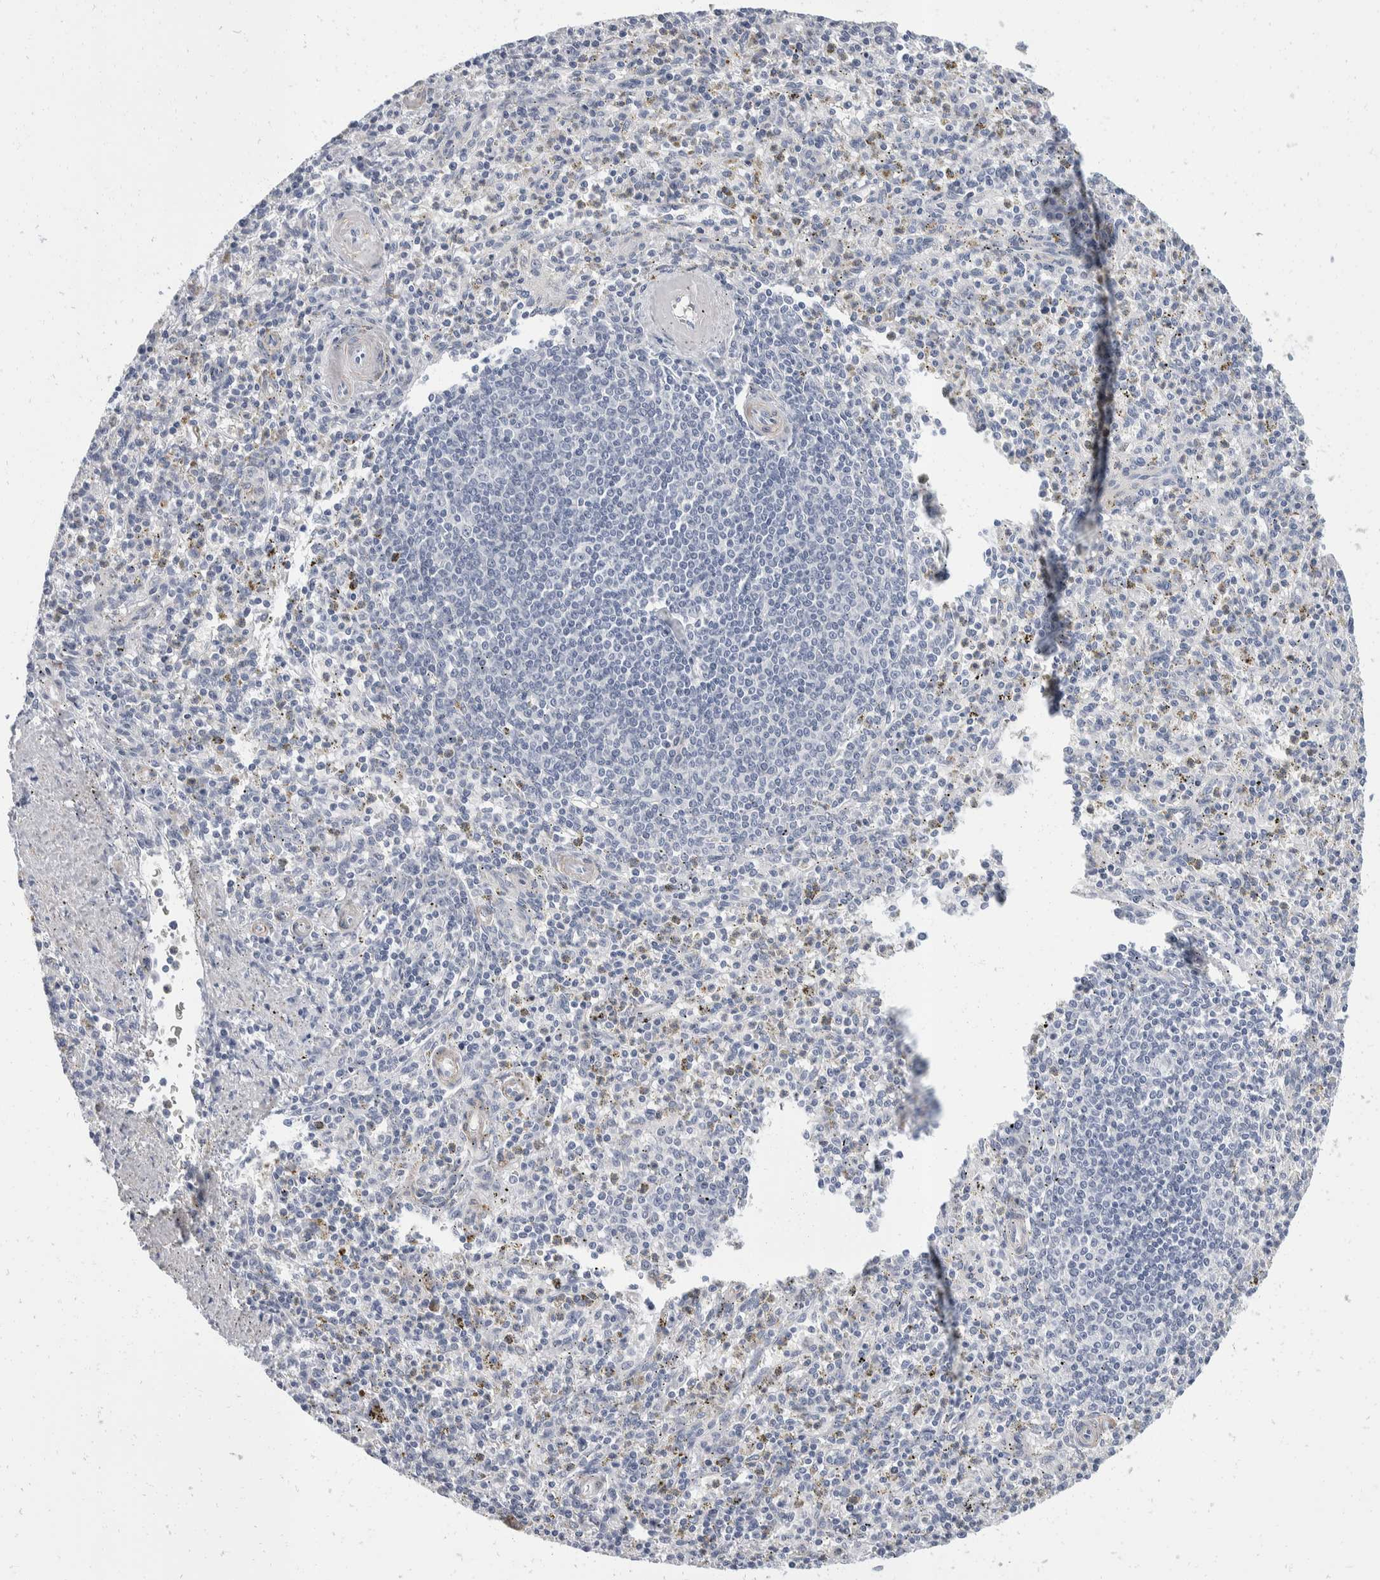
{"staining": {"intensity": "negative", "quantity": "none", "location": "none"}, "tissue": "spleen", "cell_type": "Cells in red pulp", "image_type": "normal", "snomed": [{"axis": "morphology", "description": "Normal tissue, NOS"}, {"axis": "topography", "description": "Spleen"}], "caption": "Immunohistochemistry (IHC) of normal spleen demonstrates no staining in cells in red pulp. Nuclei are stained in blue.", "gene": "CATSPERD", "patient": {"sex": "male", "age": 72}}